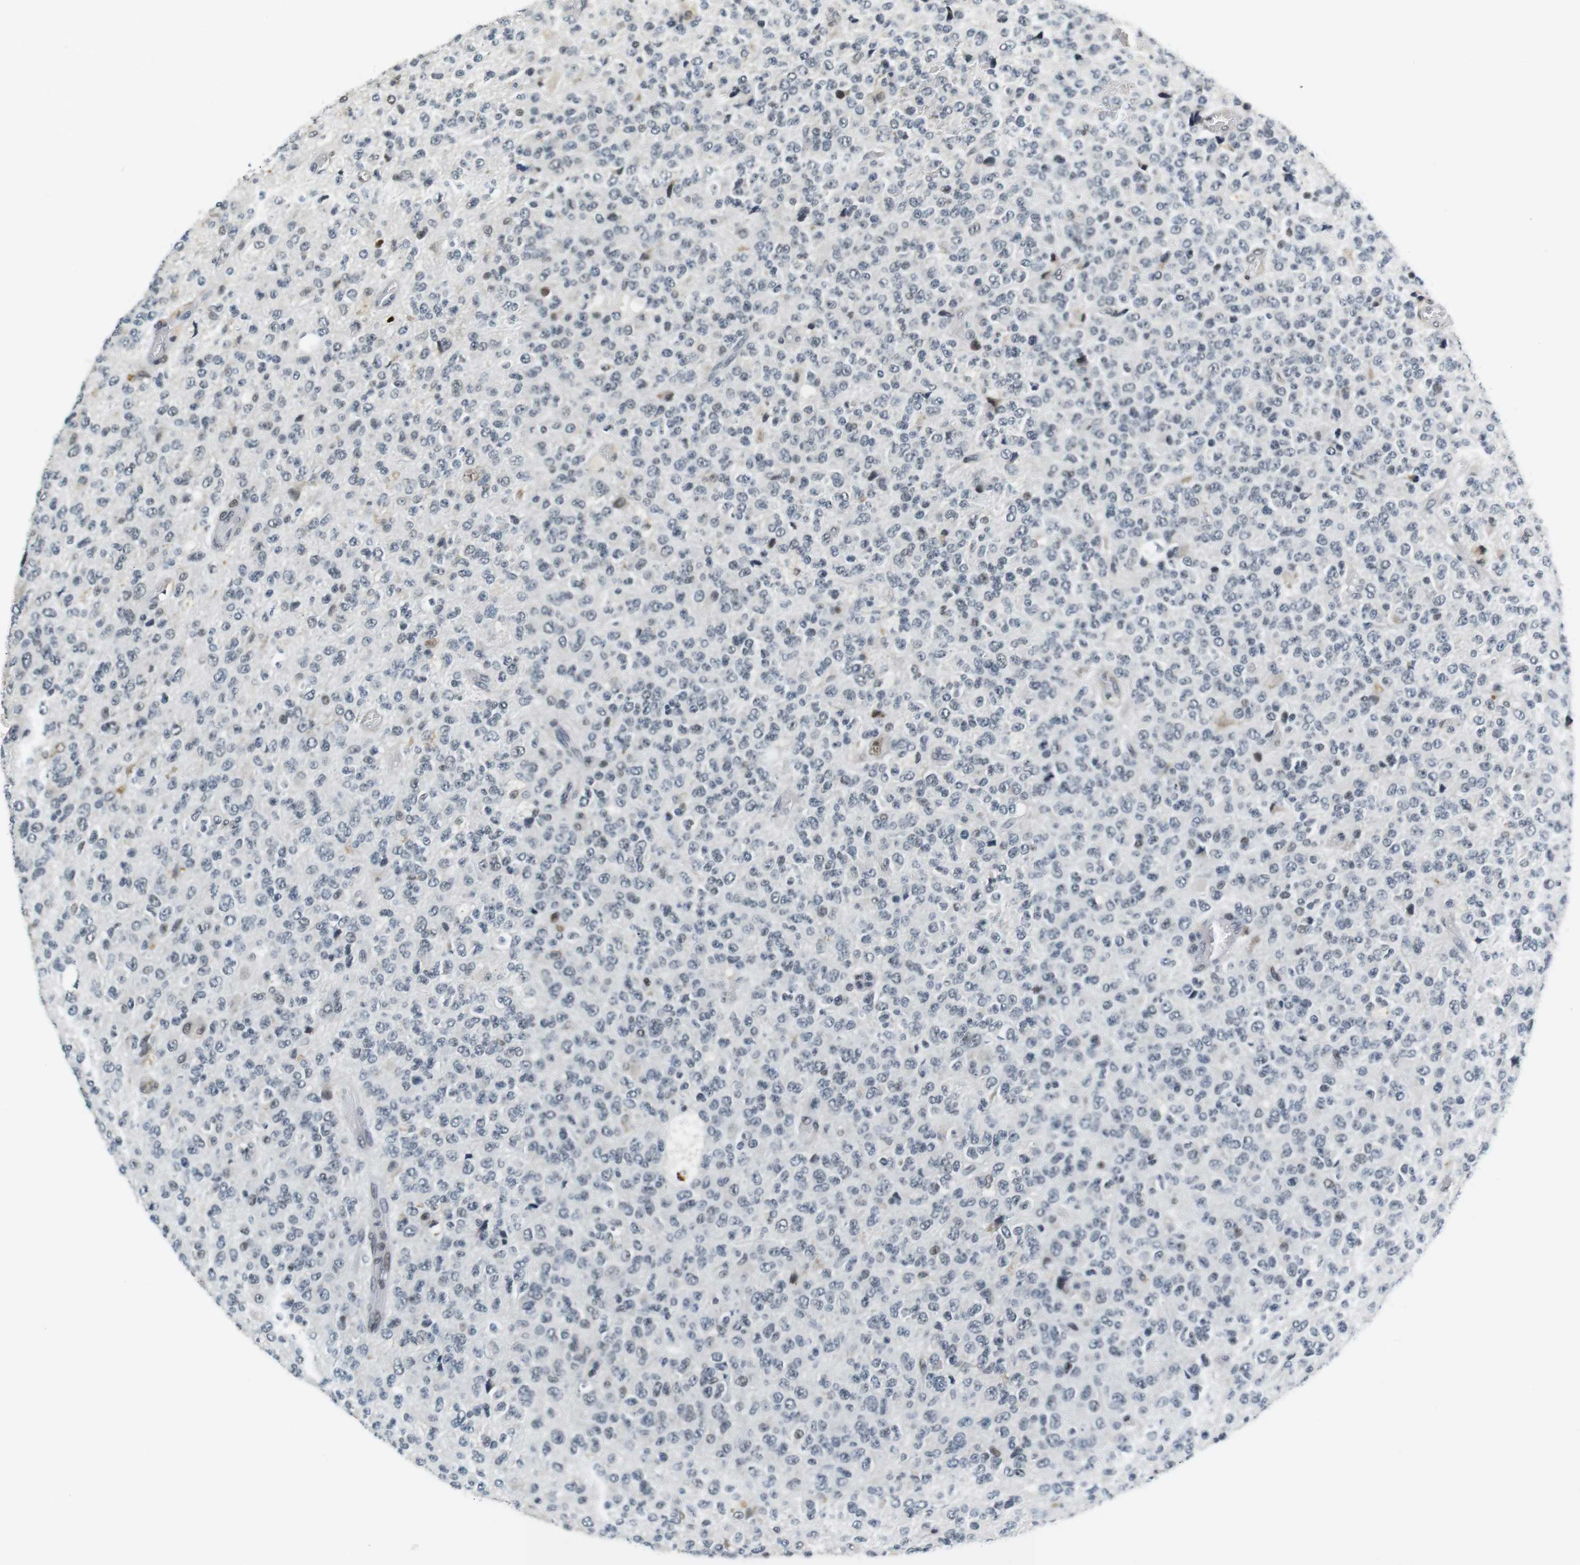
{"staining": {"intensity": "weak", "quantity": "<25%", "location": "nuclear"}, "tissue": "glioma", "cell_type": "Tumor cells", "image_type": "cancer", "snomed": [{"axis": "morphology", "description": "Glioma, malignant, High grade"}, {"axis": "topography", "description": "pancreas cauda"}], "caption": "Immunohistochemical staining of glioma shows no significant expression in tumor cells.", "gene": "RNF38", "patient": {"sex": "male", "age": 60}}